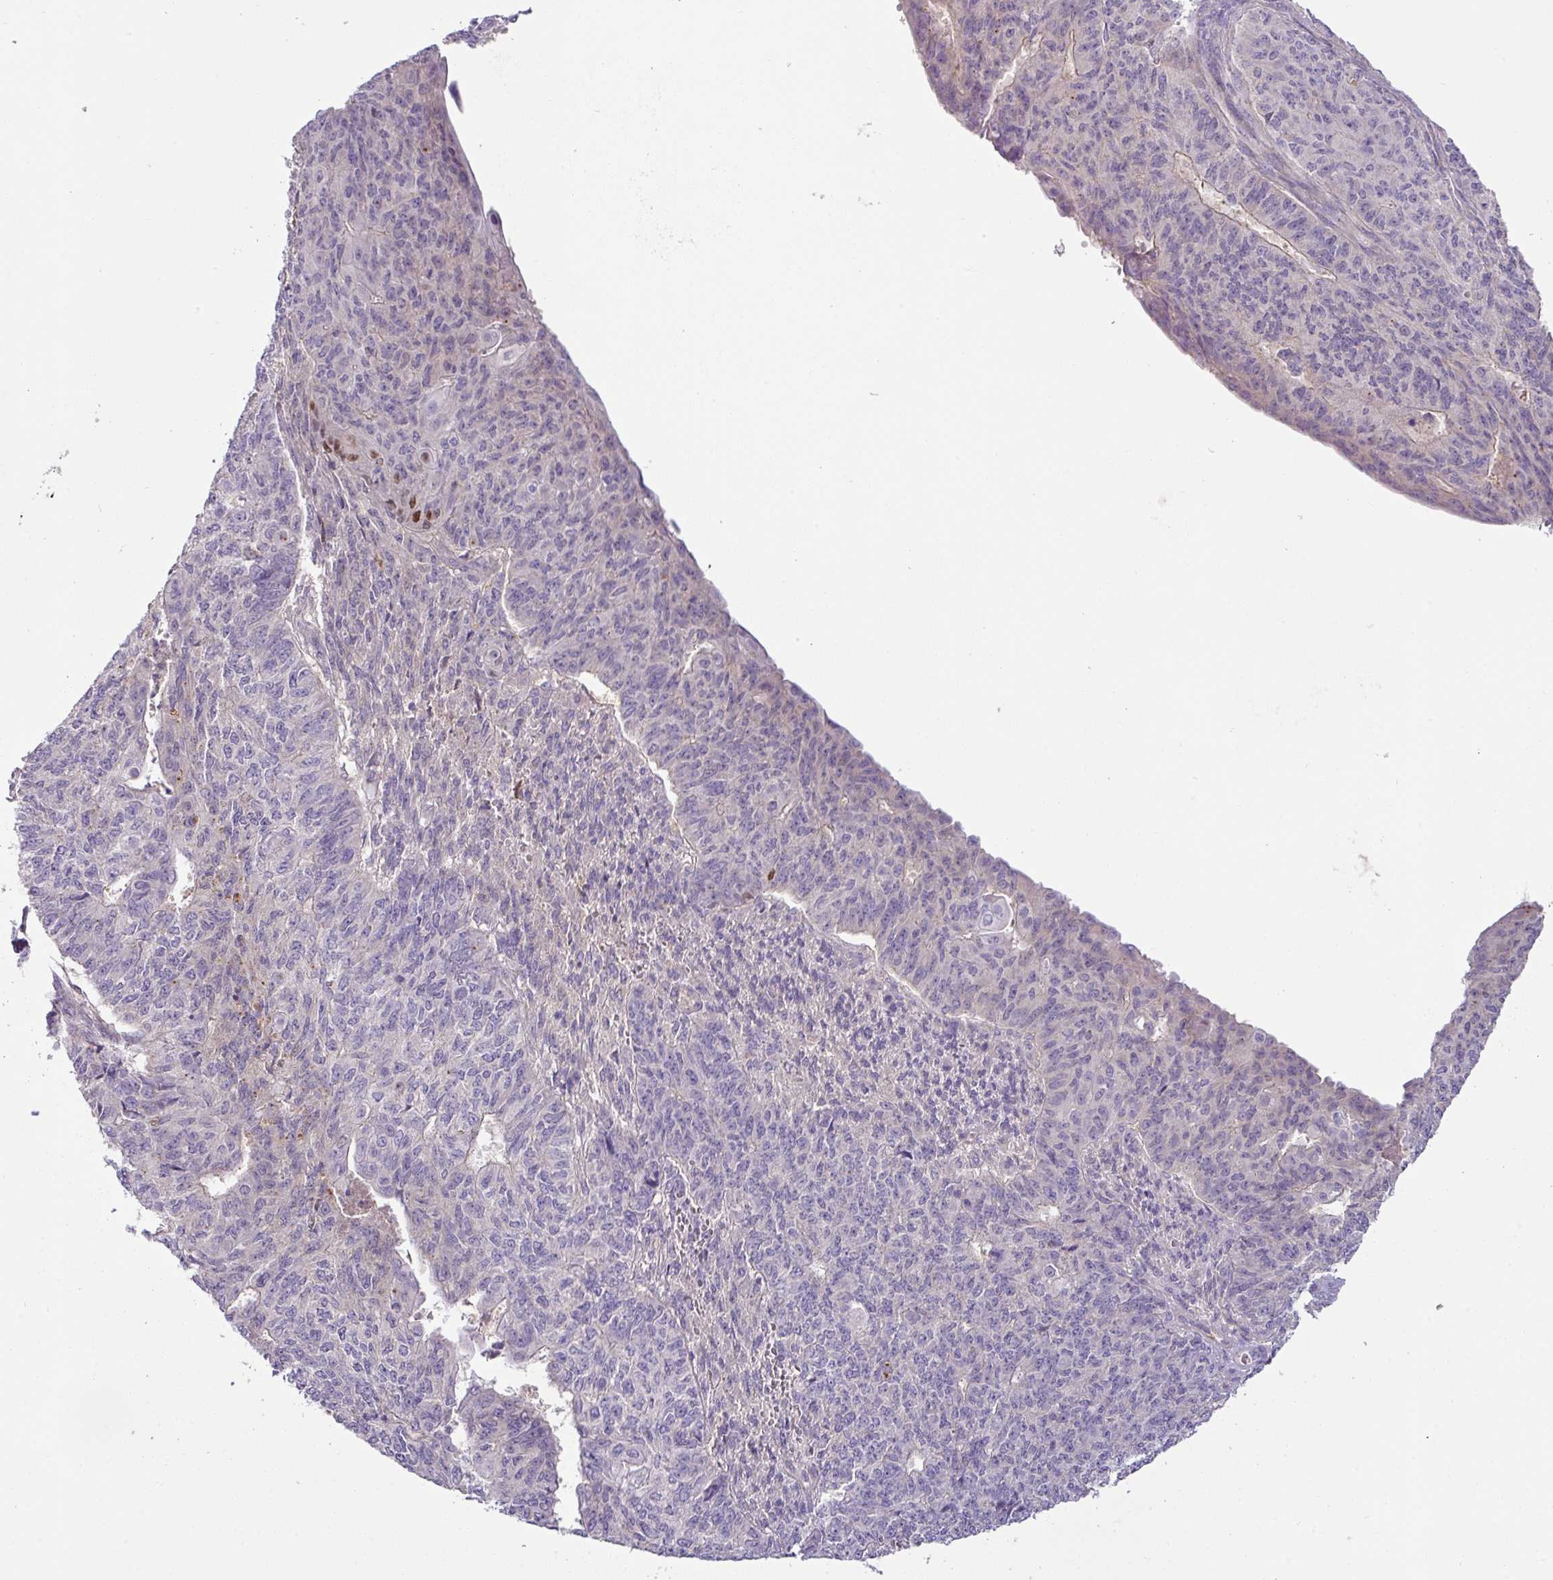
{"staining": {"intensity": "negative", "quantity": "none", "location": "none"}, "tissue": "endometrial cancer", "cell_type": "Tumor cells", "image_type": "cancer", "snomed": [{"axis": "morphology", "description": "Adenocarcinoma, NOS"}, {"axis": "topography", "description": "Endometrium"}], "caption": "Immunohistochemical staining of human endometrial cancer displays no significant expression in tumor cells.", "gene": "HOXC13", "patient": {"sex": "female", "age": 32}}